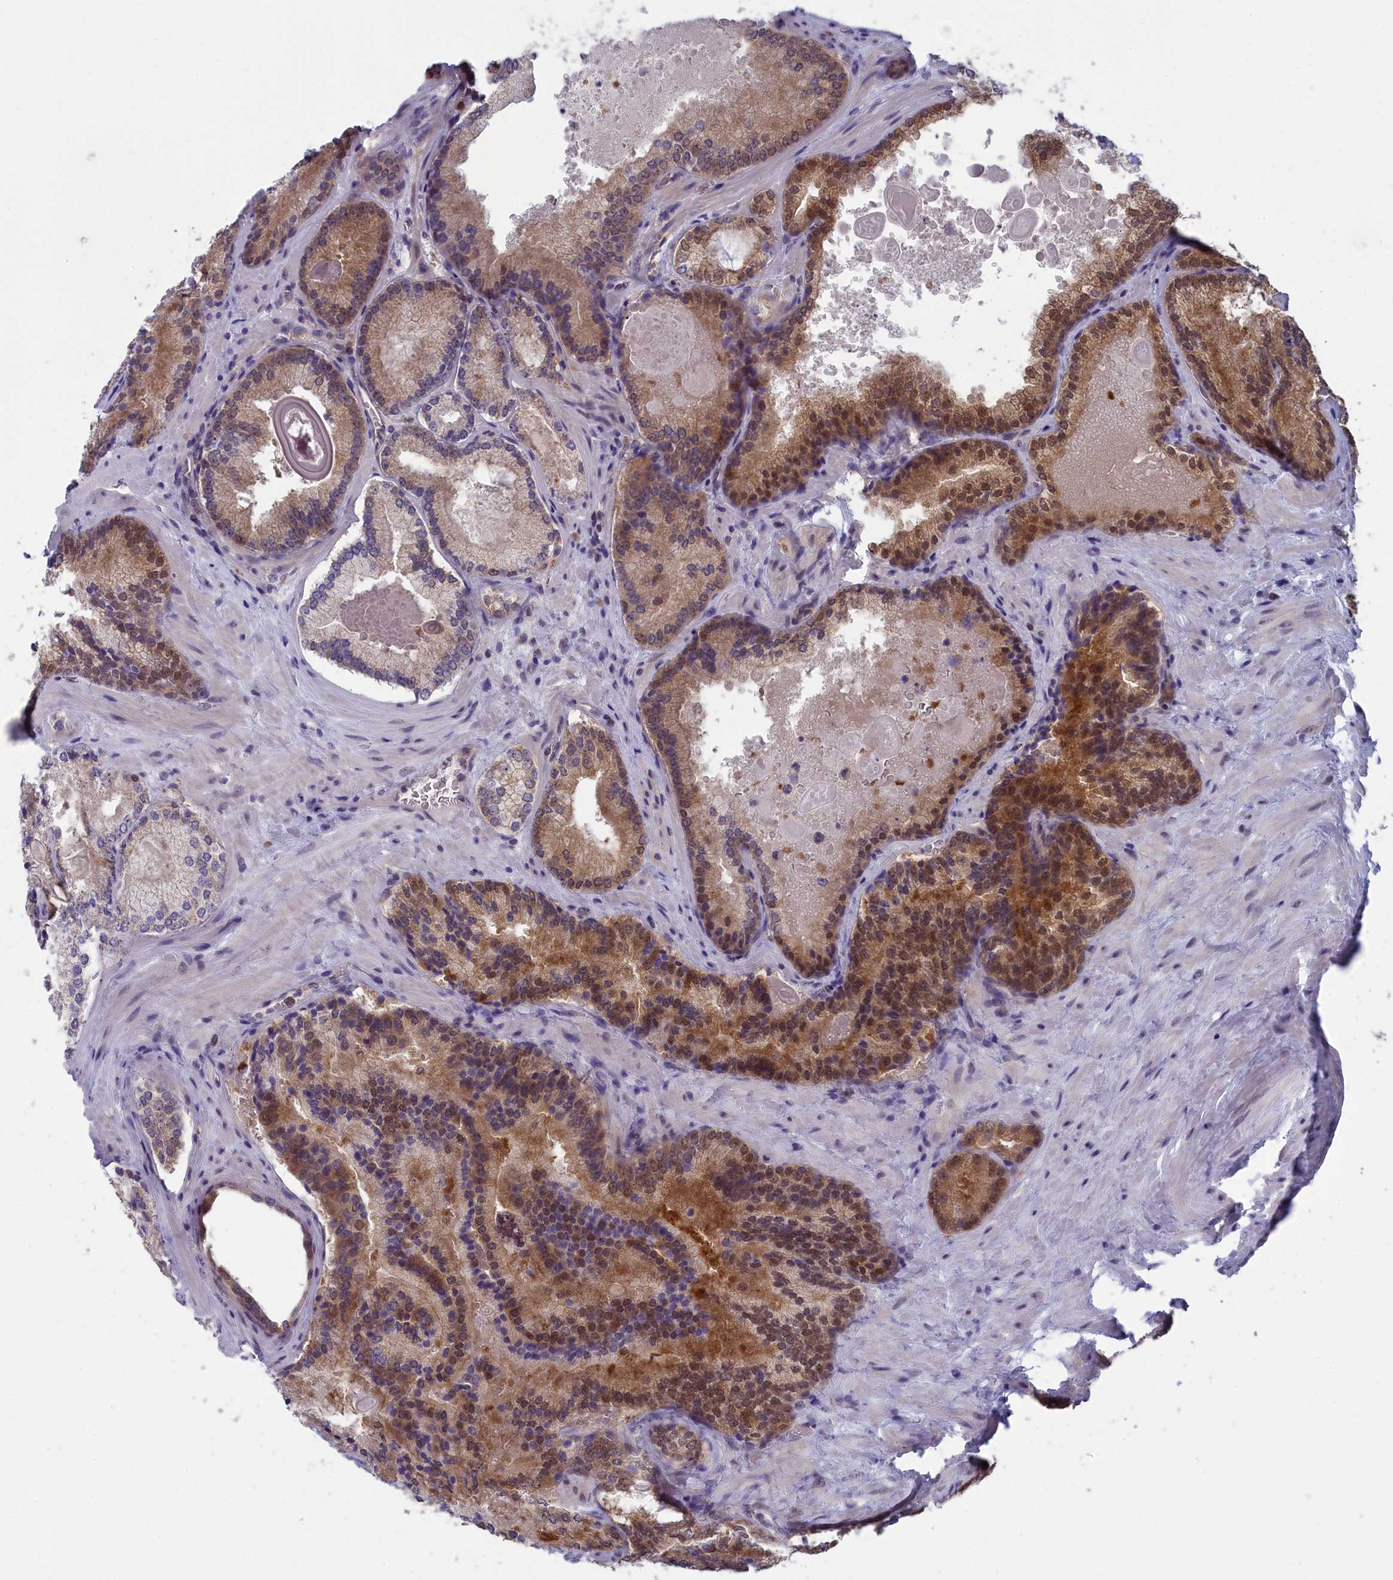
{"staining": {"intensity": "moderate", "quantity": ">75%", "location": "cytoplasmic/membranous,nuclear"}, "tissue": "prostate cancer", "cell_type": "Tumor cells", "image_type": "cancer", "snomed": [{"axis": "morphology", "description": "Adenocarcinoma, Low grade"}, {"axis": "topography", "description": "Prostate"}], "caption": "DAB immunohistochemical staining of adenocarcinoma (low-grade) (prostate) demonstrates moderate cytoplasmic/membranous and nuclear protein expression in about >75% of tumor cells.", "gene": "MRI1", "patient": {"sex": "male", "age": 74}}